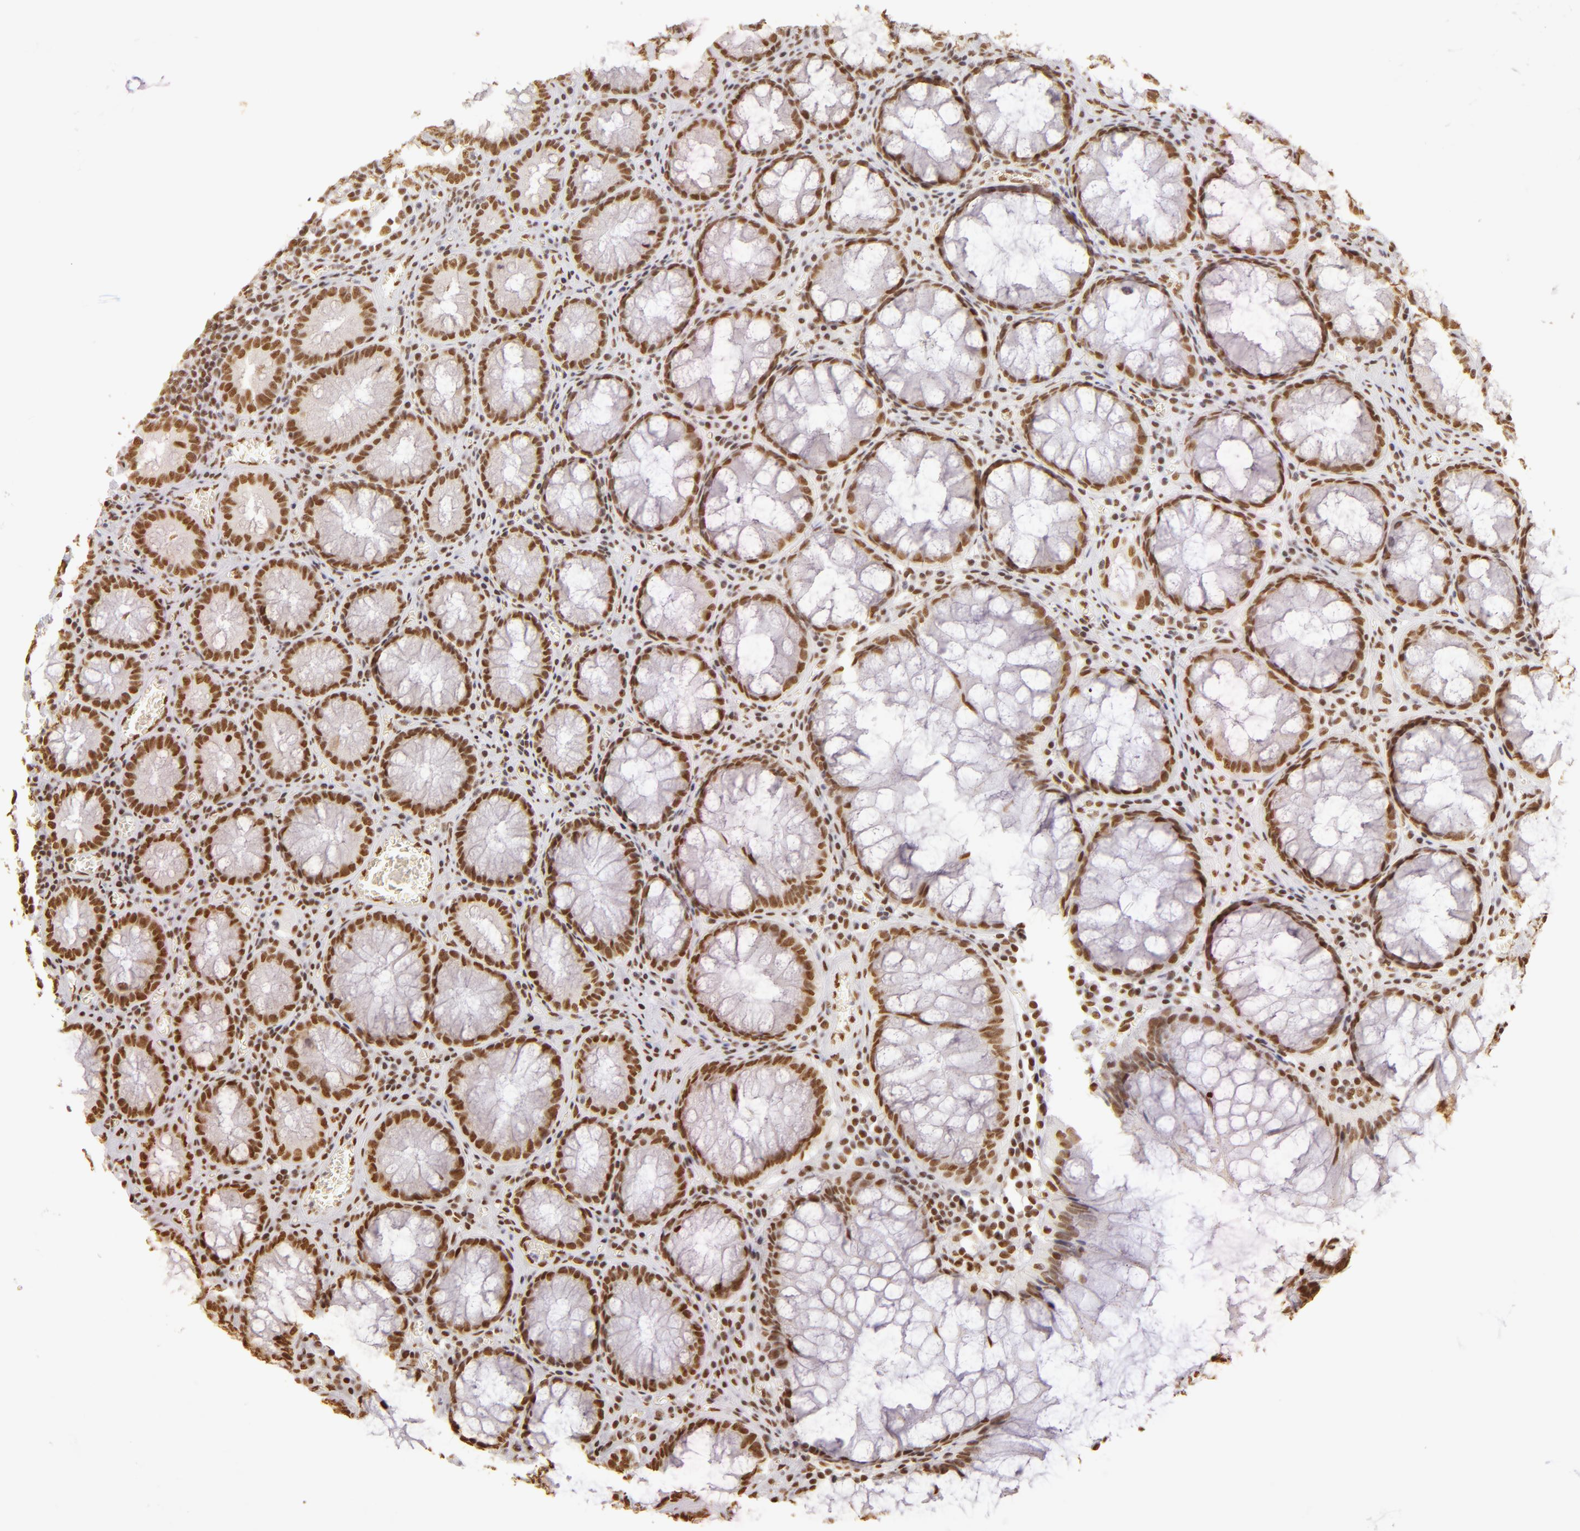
{"staining": {"intensity": "moderate", "quantity": ">75%", "location": "nuclear"}, "tissue": "colorectal cancer", "cell_type": "Tumor cells", "image_type": "cancer", "snomed": [{"axis": "morphology", "description": "Adenocarcinoma, NOS"}, {"axis": "topography", "description": "Rectum"}], "caption": "Human colorectal cancer stained with a brown dye exhibits moderate nuclear positive staining in about >75% of tumor cells.", "gene": "PAPOLA", "patient": {"sex": "female", "age": 98}}